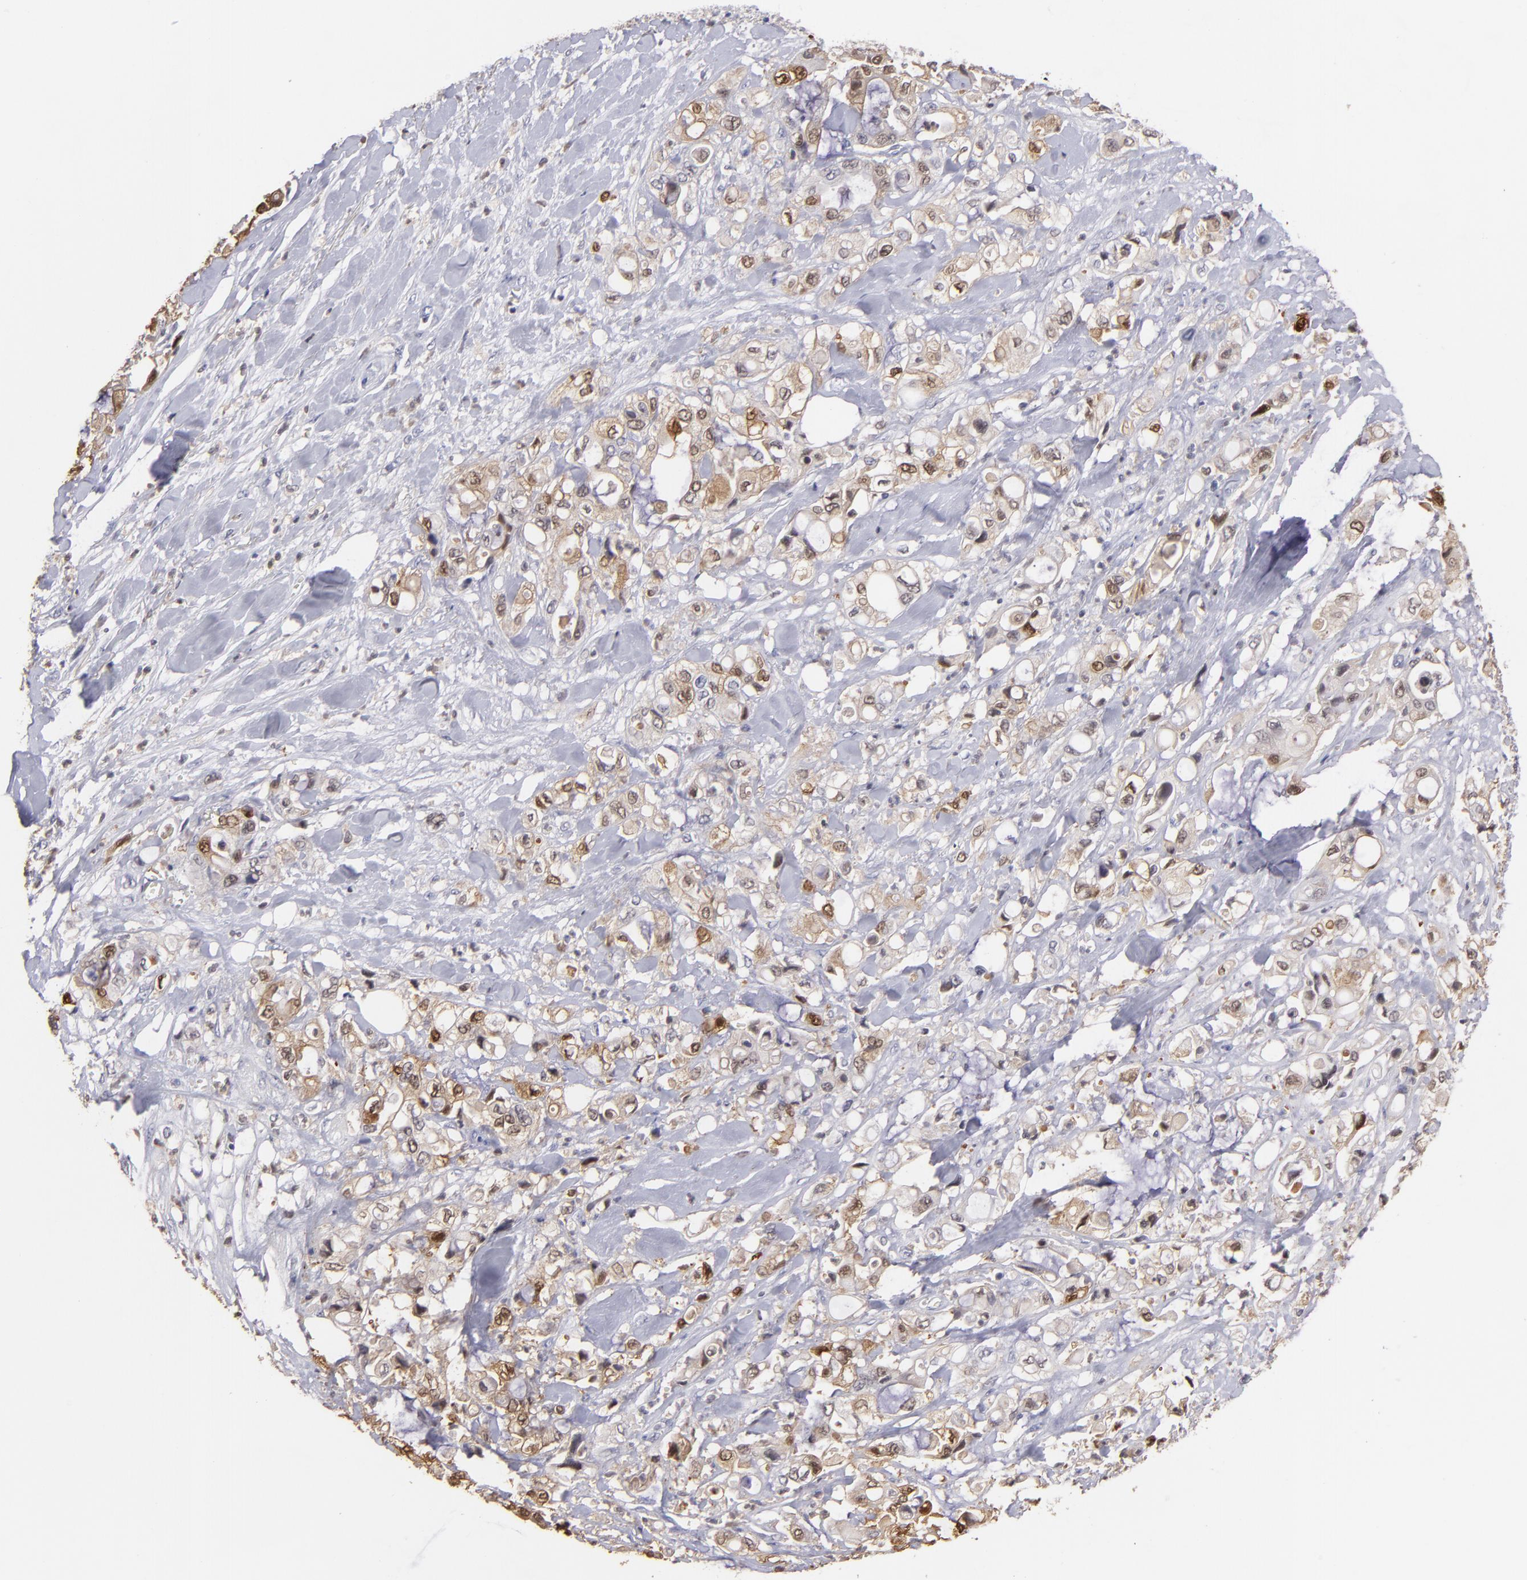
{"staining": {"intensity": "weak", "quantity": "25%-75%", "location": "cytoplasmic/membranous,nuclear"}, "tissue": "pancreatic cancer", "cell_type": "Tumor cells", "image_type": "cancer", "snomed": [{"axis": "morphology", "description": "Adenocarcinoma, NOS"}, {"axis": "topography", "description": "Pancreas"}], "caption": "An immunohistochemistry micrograph of neoplastic tissue is shown. Protein staining in brown highlights weak cytoplasmic/membranous and nuclear positivity in adenocarcinoma (pancreatic) within tumor cells.", "gene": "S100A2", "patient": {"sex": "male", "age": 70}}